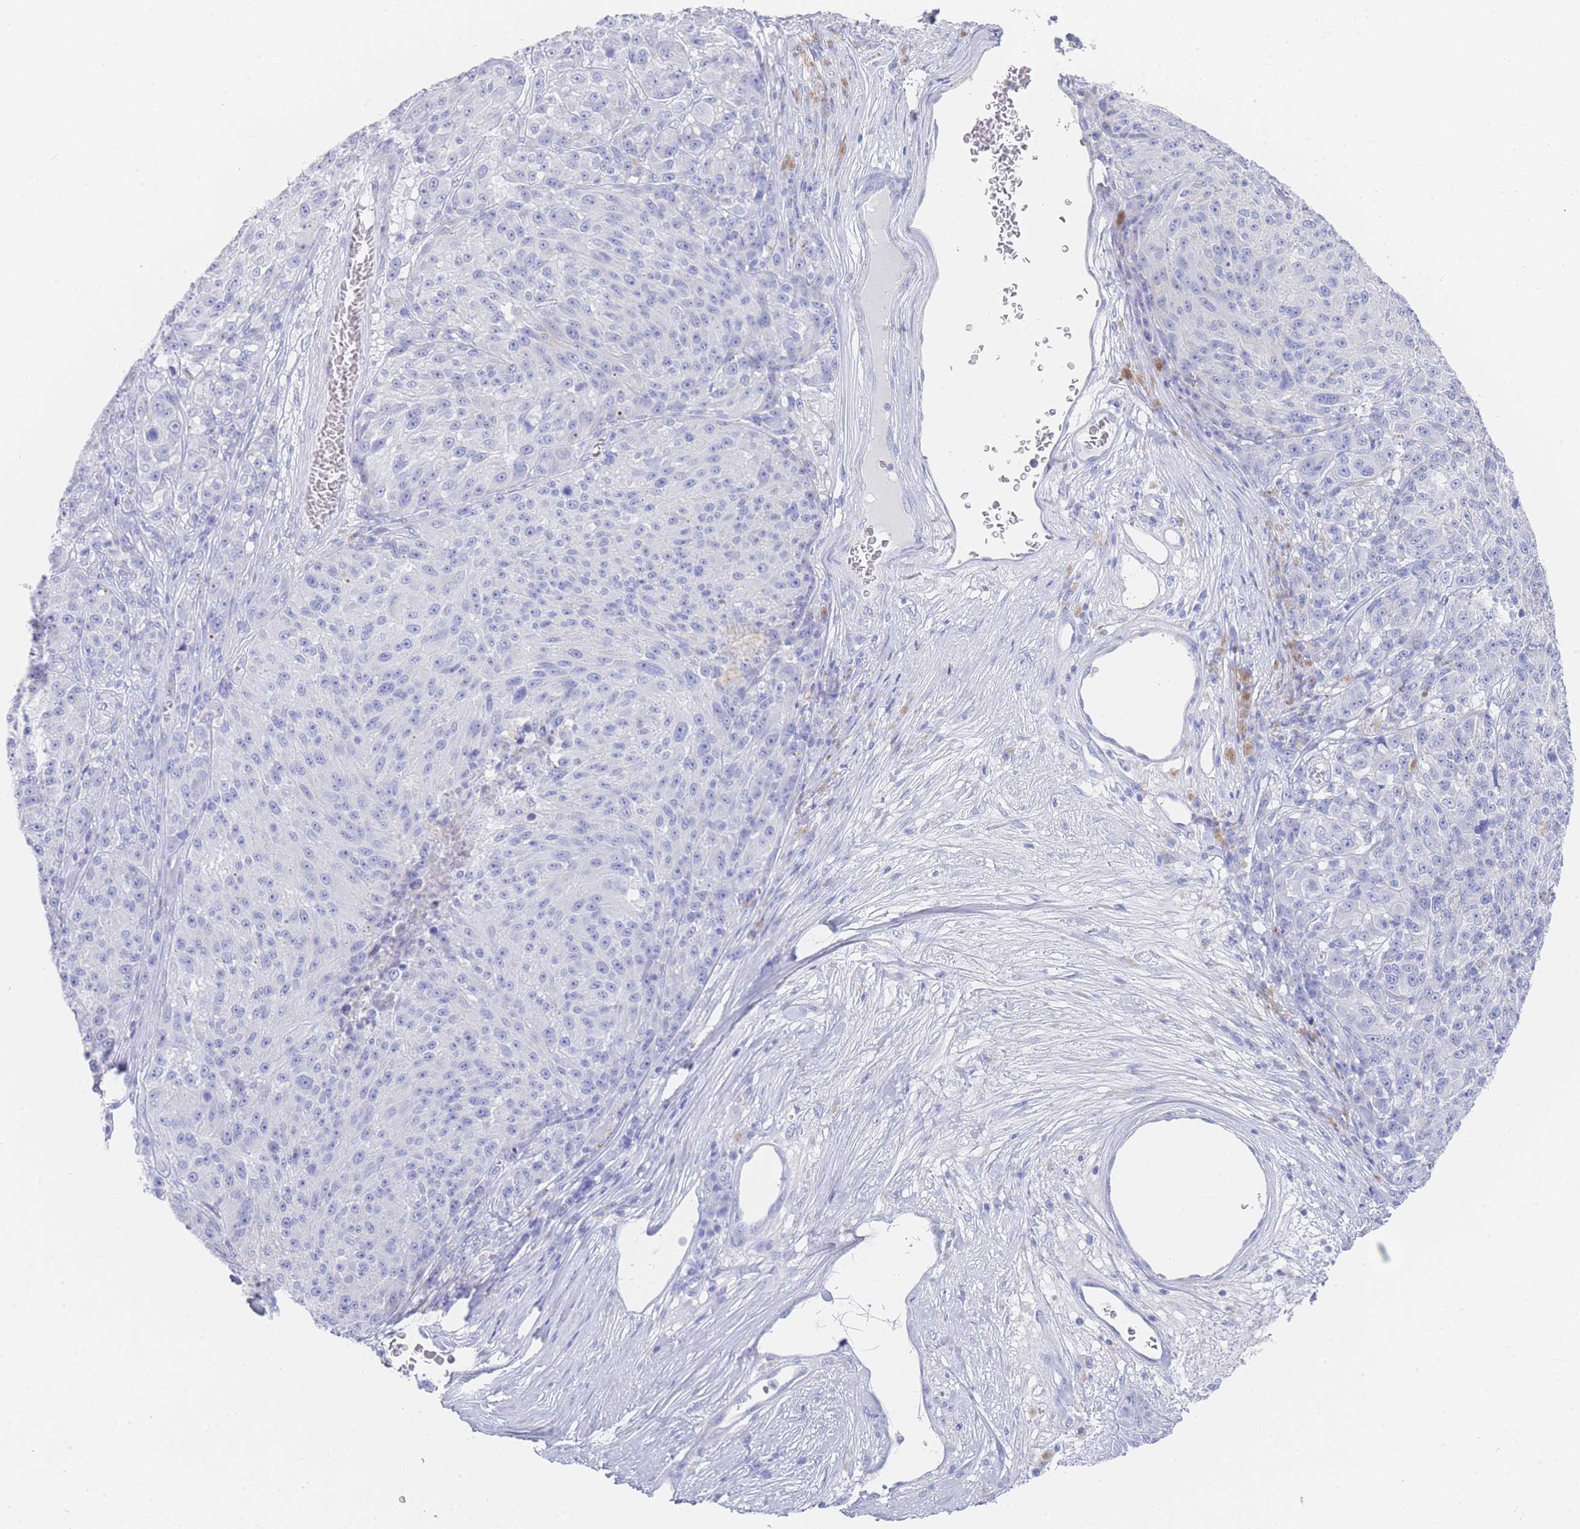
{"staining": {"intensity": "negative", "quantity": "none", "location": "none"}, "tissue": "melanoma", "cell_type": "Tumor cells", "image_type": "cancer", "snomed": [{"axis": "morphology", "description": "Malignant melanoma, NOS"}, {"axis": "topography", "description": "Skin"}], "caption": "An IHC micrograph of malignant melanoma is shown. There is no staining in tumor cells of malignant melanoma.", "gene": "LRRC37A", "patient": {"sex": "male", "age": 53}}